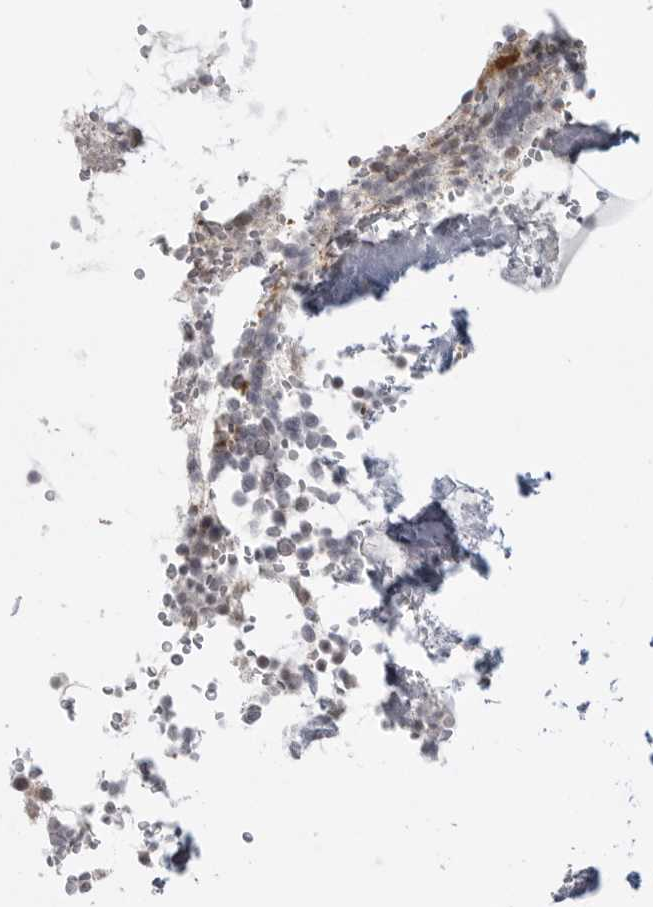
{"staining": {"intensity": "strong", "quantity": "<25%", "location": "cytoplasmic/membranous"}, "tissue": "bone marrow", "cell_type": "Hematopoietic cells", "image_type": "normal", "snomed": [{"axis": "morphology", "description": "Normal tissue, NOS"}, {"axis": "topography", "description": "Bone marrow"}], "caption": "Protein staining of benign bone marrow shows strong cytoplasmic/membranous positivity in about <25% of hematopoietic cells. Ihc stains the protein in brown and the nuclei are stained blue.", "gene": "KALRN", "patient": {"sex": "male", "age": 70}}